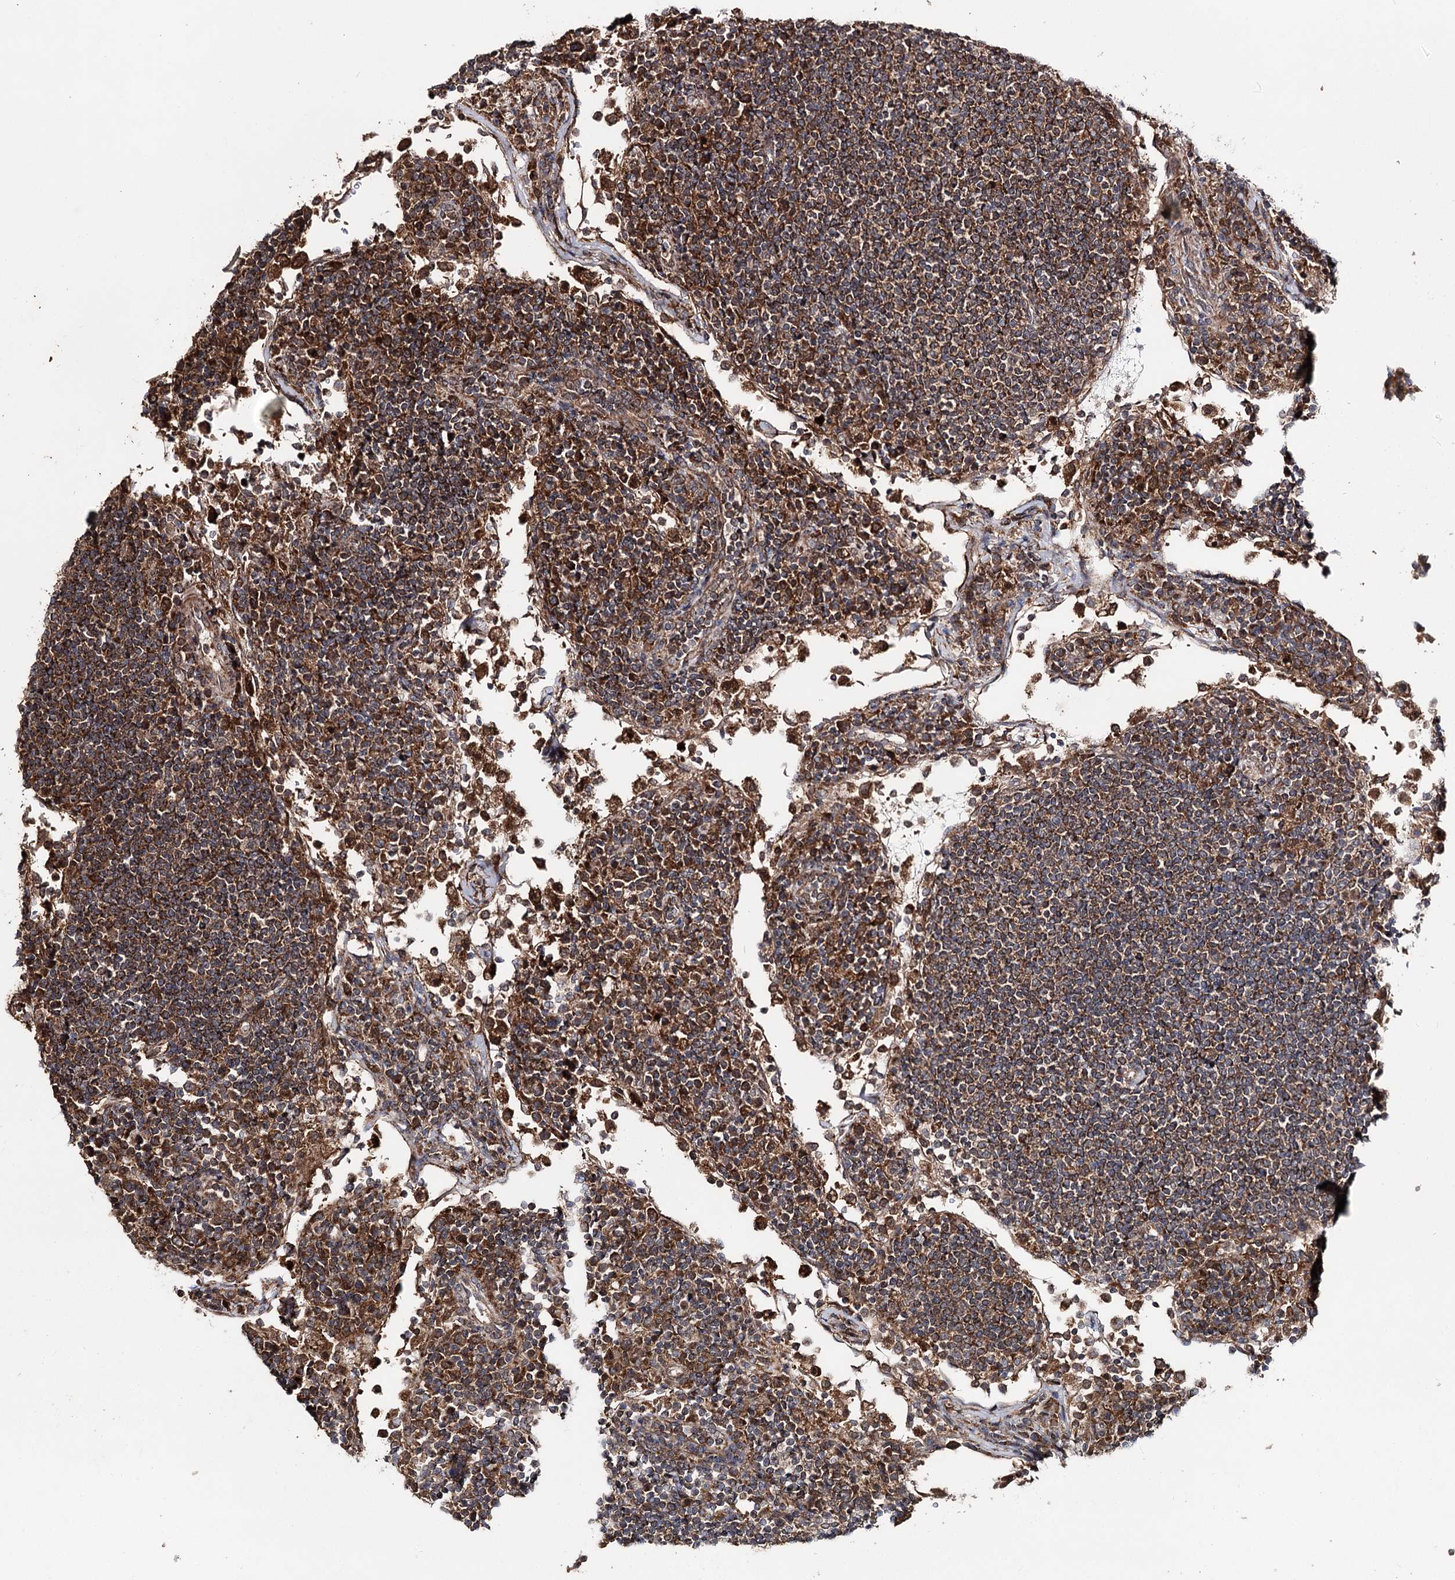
{"staining": {"intensity": "weak", "quantity": "<25%", "location": "cytoplasmic/membranous"}, "tissue": "lymph node", "cell_type": "Germinal center cells", "image_type": "normal", "snomed": [{"axis": "morphology", "description": "Normal tissue, NOS"}, {"axis": "topography", "description": "Lymph node"}], "caption": "Immunohistochemistry (IHC) of benign lymph node shows no expression in germinal center cells. The staining is performed using DAB (3,3'-diaminobenzidine) brown chromogen with nuclei counter-stained in using hematoxylin.", "gene": "MINDY3", "patient": {"sex": "female", "age": 53}}